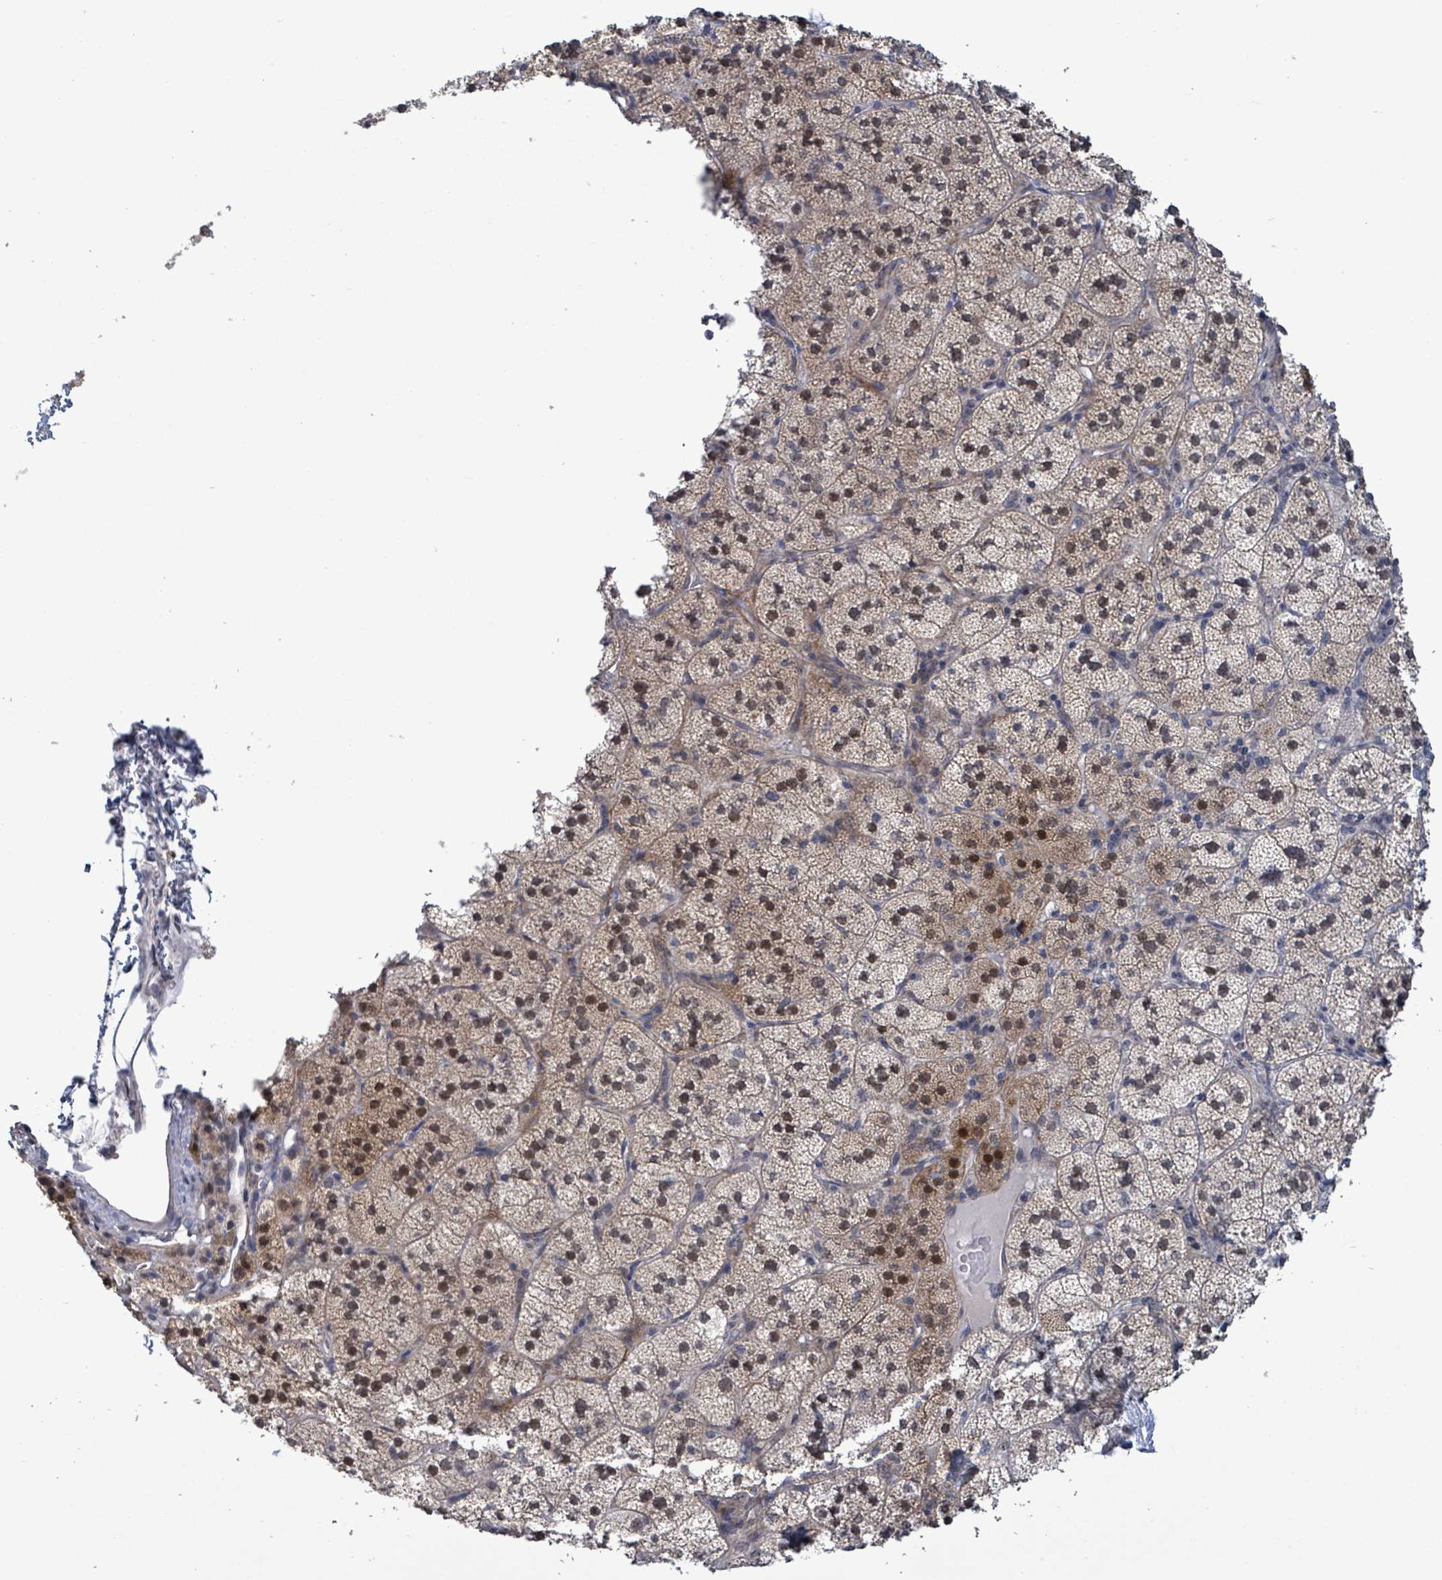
{"staining": {"intensity": "moderate", "quantity": "25%-75%", "location": "cytoplasmic/membranous,nuclear"}, "tissue": "adrenal gland", "cell_type": "Glandular cells", "image_type": "normal", "snomed": [{"axis": "morphology", "description": "Normal tissue, NOS"}, {"axis": "topography", "description": "Adrenal gland"}], "caption": "Adrenal gland was stained to show a protein in brown. There is medium levels of moderate cytoplasmic/membranous,nuclear expression in about 25%-75% of glandular cells. Using DAB (brown) and hematoxylin (blue) stains, captured at high magnification using brightfield microscopy.", "gene": "AMMECR1", "patient": {"sex": "female", "age": 58}}